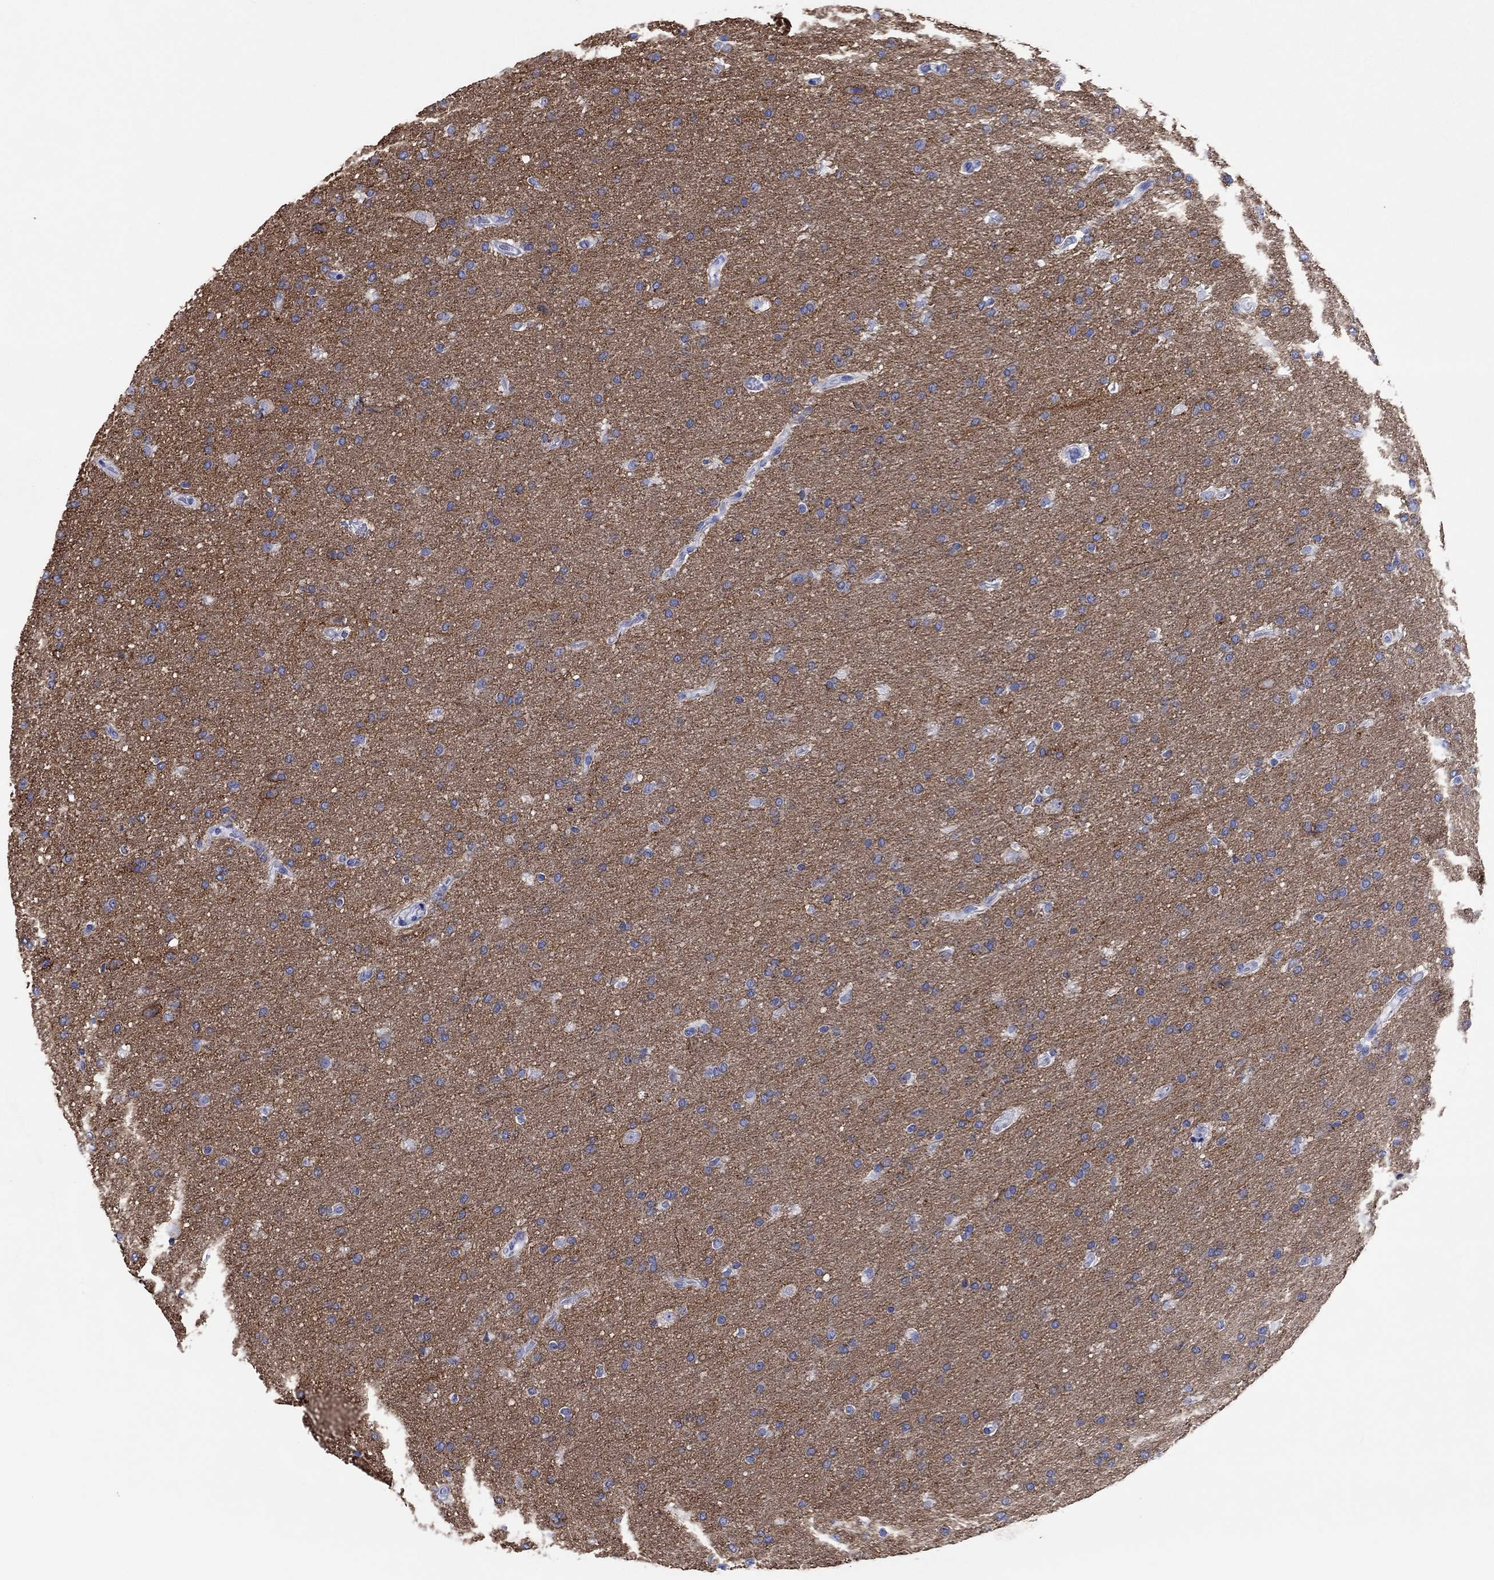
{"staining": {"intensity": "negative", "quantity": "none", "location": "none"}, "tissue": "glioma", "cell_type": "Tumor cells", "image_type": "cancer", "snomed": [{"axis": "morphology", "description": "Glioma, malignant, Low grade"}, {"axis": "topography", "description": "Brain"}], "caption": "IHC image of neoplastic tissue: human low-grade glioma (malignant) stained with DAB (3,3'-diaminobenzidine) displays no significant protein expression in tumor cells. Nuclei are stained in blue.", "gene": "ATP1B1", "patient": {"sex": "female", "age": 37}}